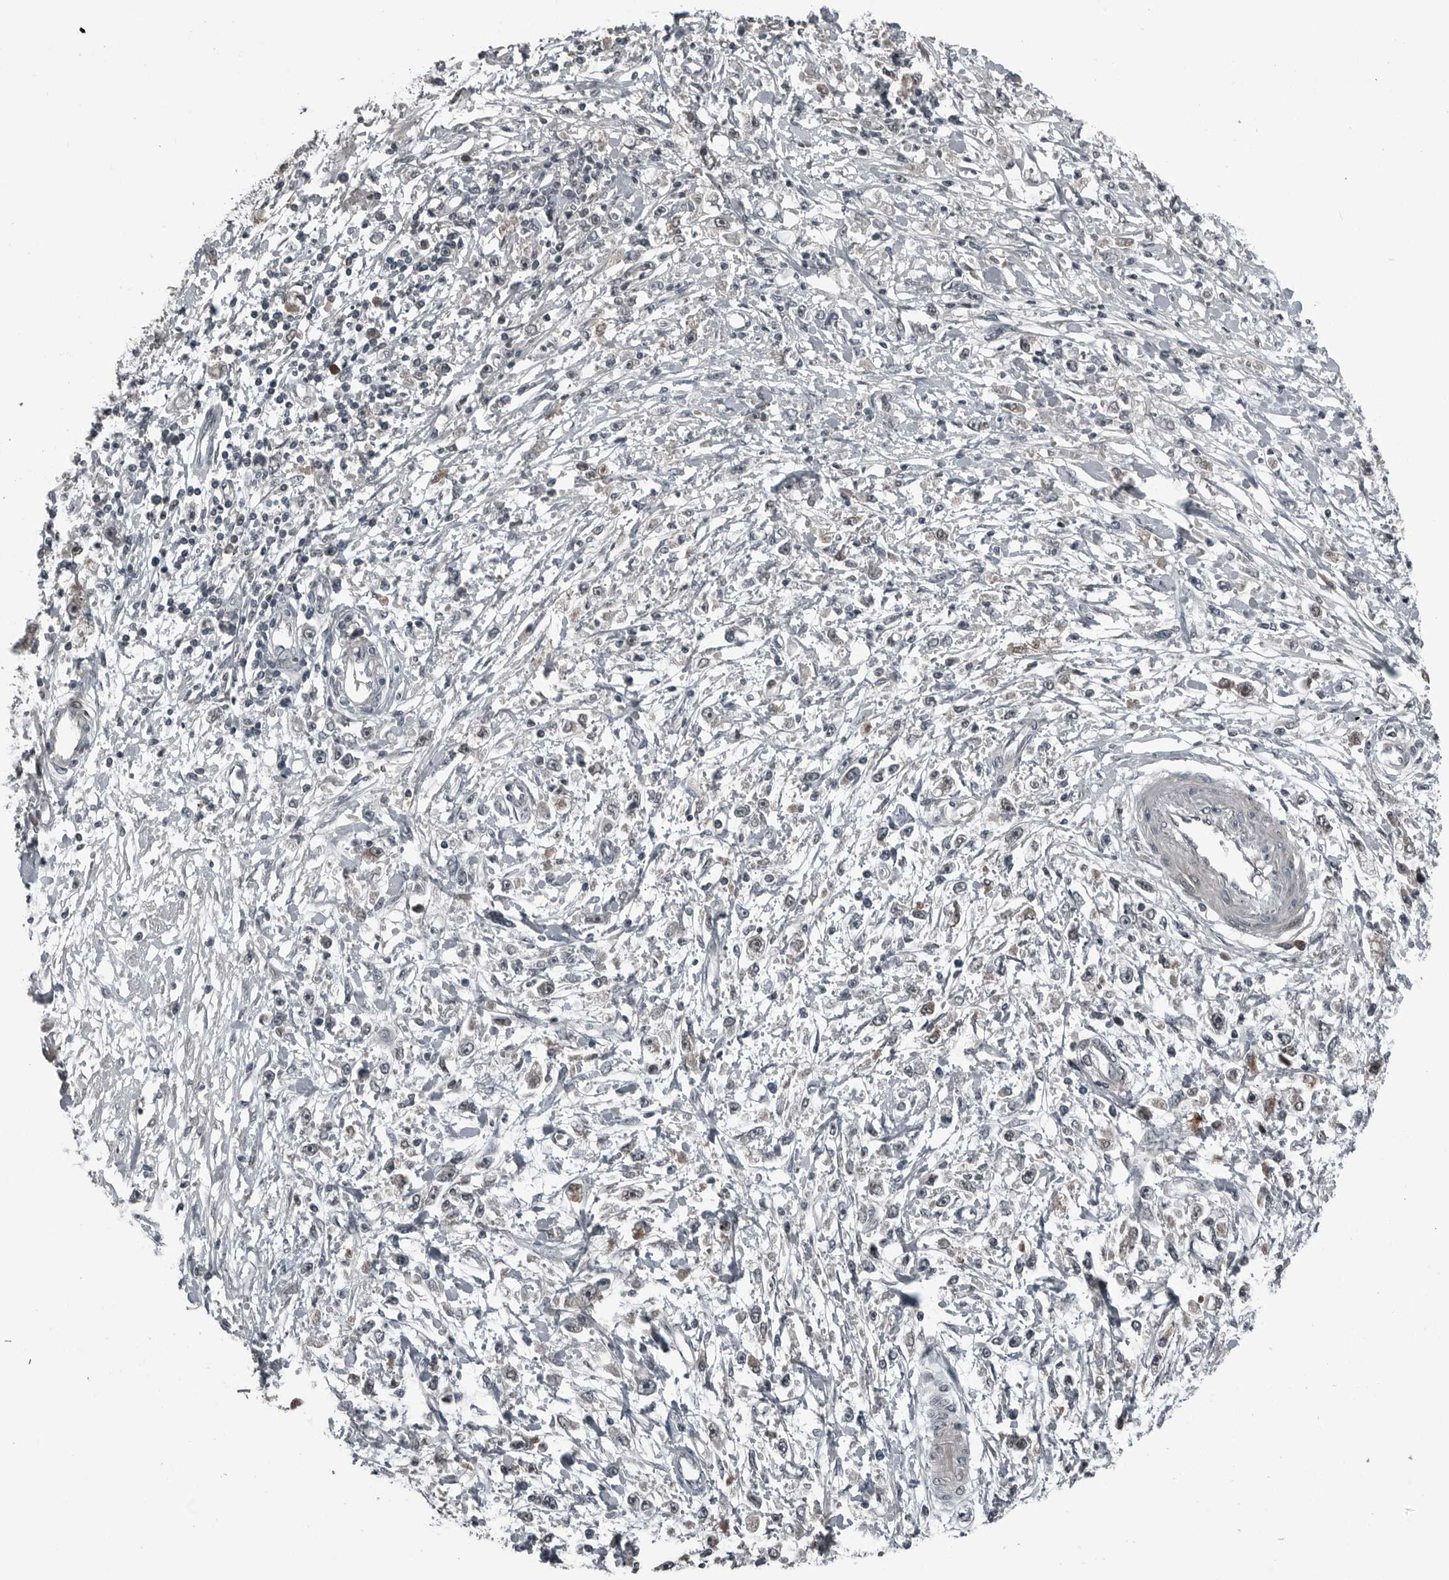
{"staining": {"intensity": "negative", "quantity": "none", "location": "none"}, "tissue": "stomach cancer", "cell_type": "Tumor cells", "image_type": "cancer", "snomed": [{"axis": "morphology", "description": "Adenocarcinoma, NOS"}, {"axis": "topography", "description": "Stomach"}], "caption": "Adenocarcinoma (stomach) was stained to show a protein in brown. There is no significant expression in tumor cells. Nuclei are stained in blue.", "gene": "GAK", "patient": {"sex": "female", "age": 59}}